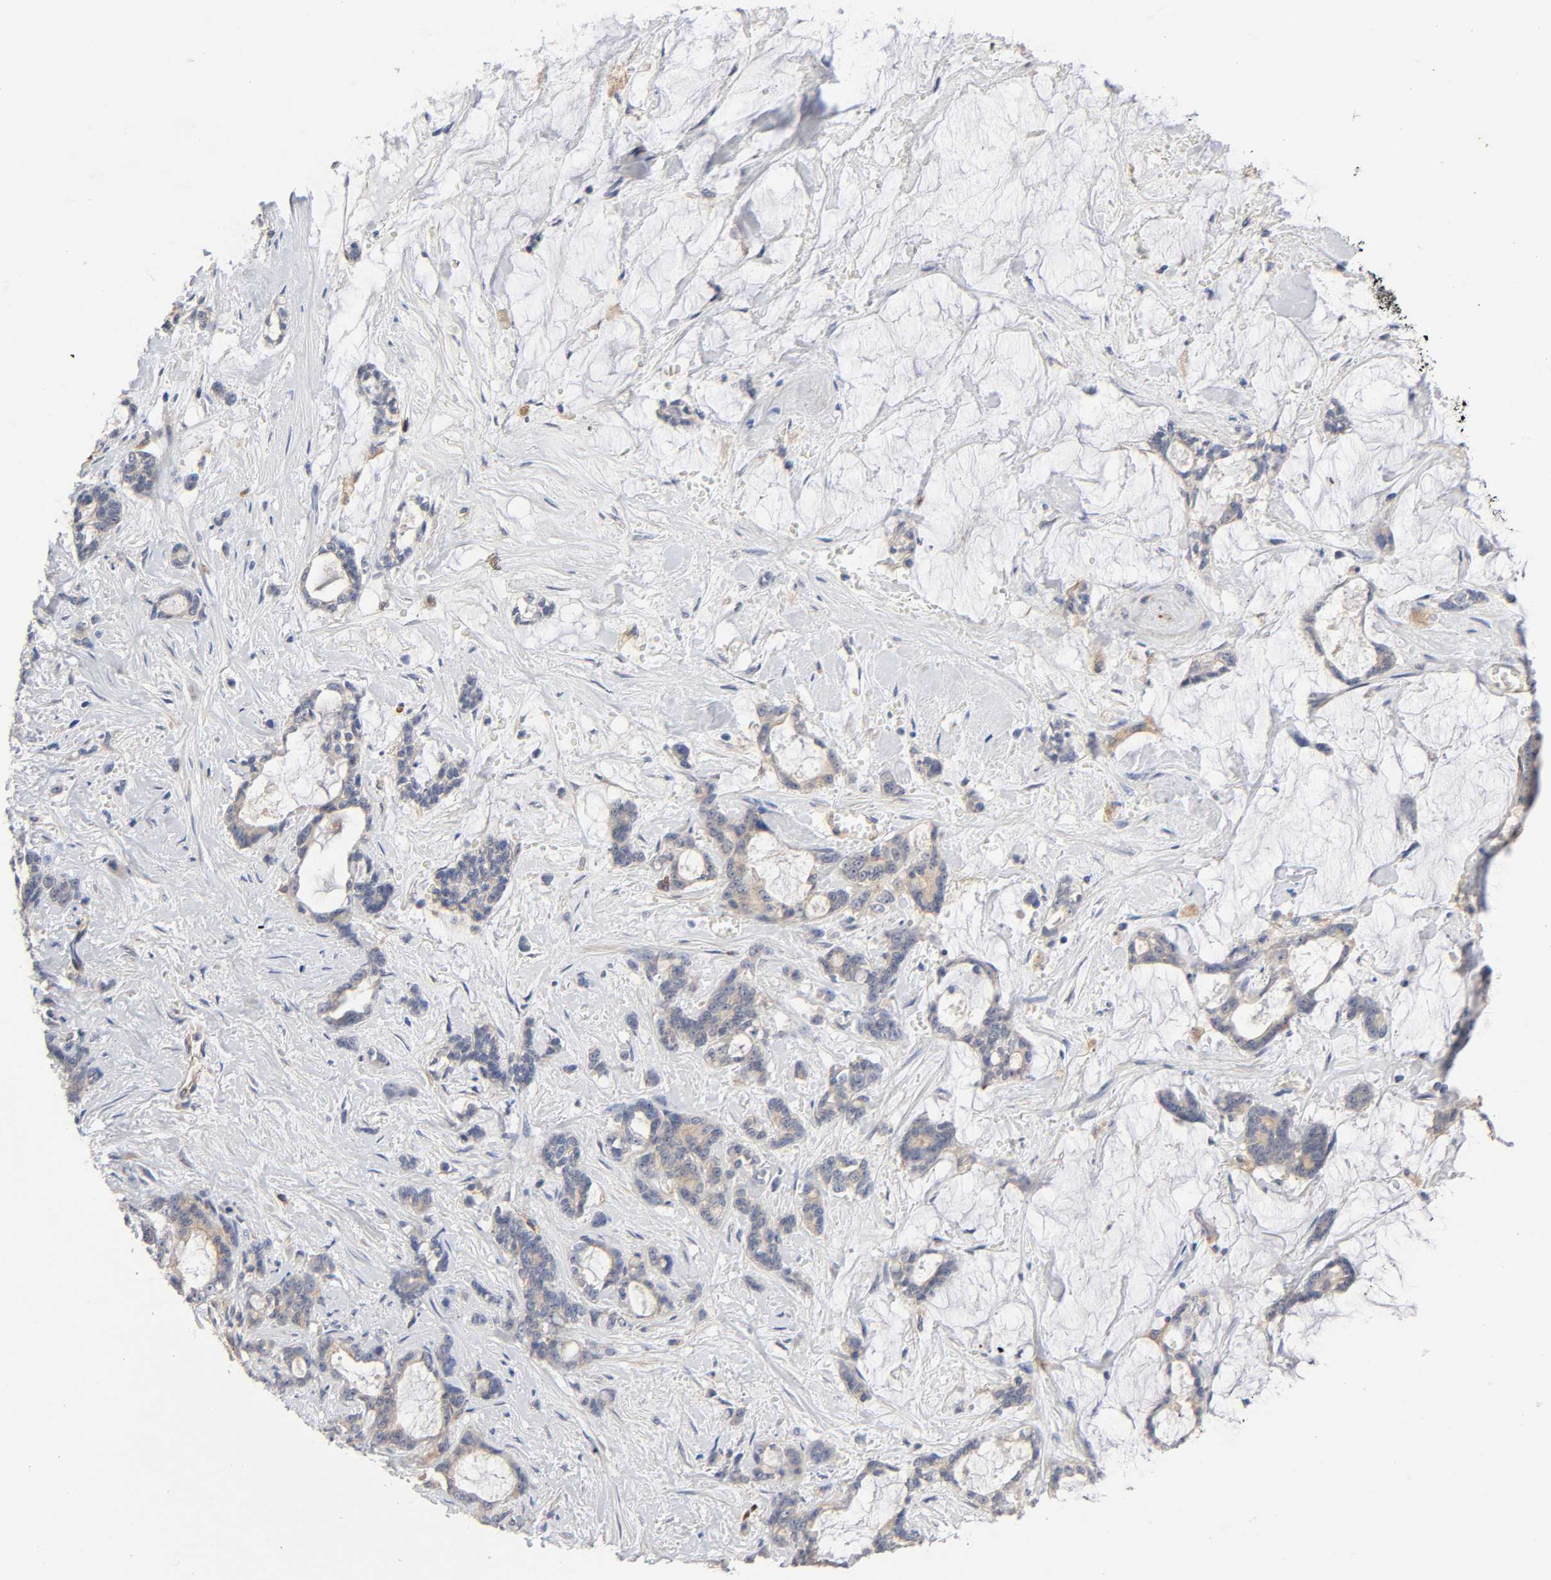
{"staining": {"intensity": "weak", "quantity": "<25%", "location": "cytoplasmic/membranous"}, "tissue": "pancreatic cancer", "cell_type": "Tumor cells", "image_type": "cancer", "snomed": [{"axis": "morphology", "description": "Adenocarcinoma, NOS"}, {"axis": "topography", "description": "Pancreas"}], "caption": "Protein analysis of pancreatic cancer (adenocarcinoma) demonstrates no significant staining in tumor cells.", "gene": "RAB13", "patient": {"sex": "female", "age": 73}}